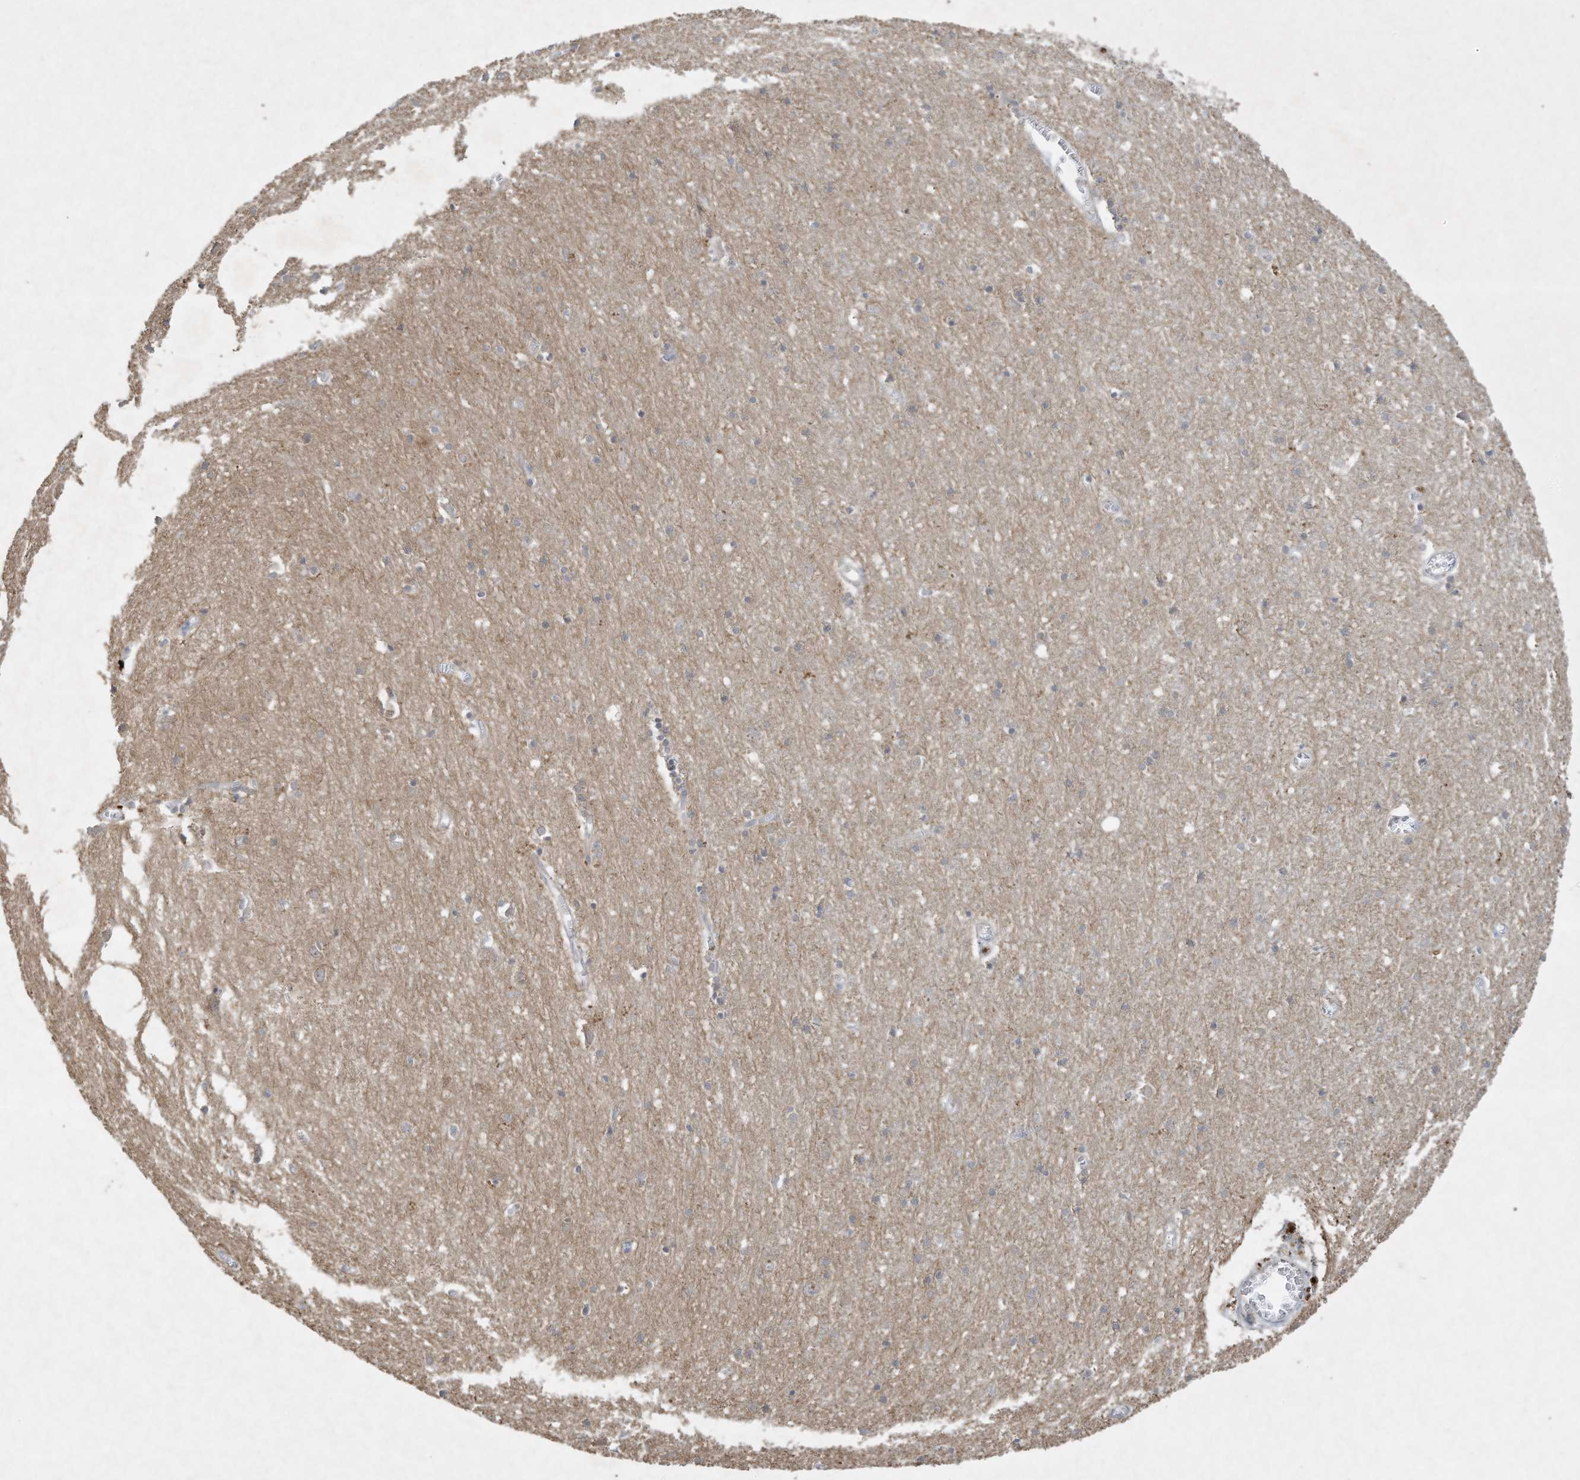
{"staining": {"intensity": "negative", "quantity": "none", "location": "none"}, "tissue": "cerebral cortex", "cell_type": "Endothelial cells", "image_type": "normal", "snomed": [{"axis": "morphology", "description": "Normal tissue, NOS"}, {"axis": "topography", "description": "Cerebral cortex"}], "caption": "DAB (3,3'-diaminobenzidine) immunohistochemical staining of normal cerebral cortex exhibits no significant expression in endothelial cells.", "gene": "FETUB", "patient": {"sex": "female", "age": 64}}